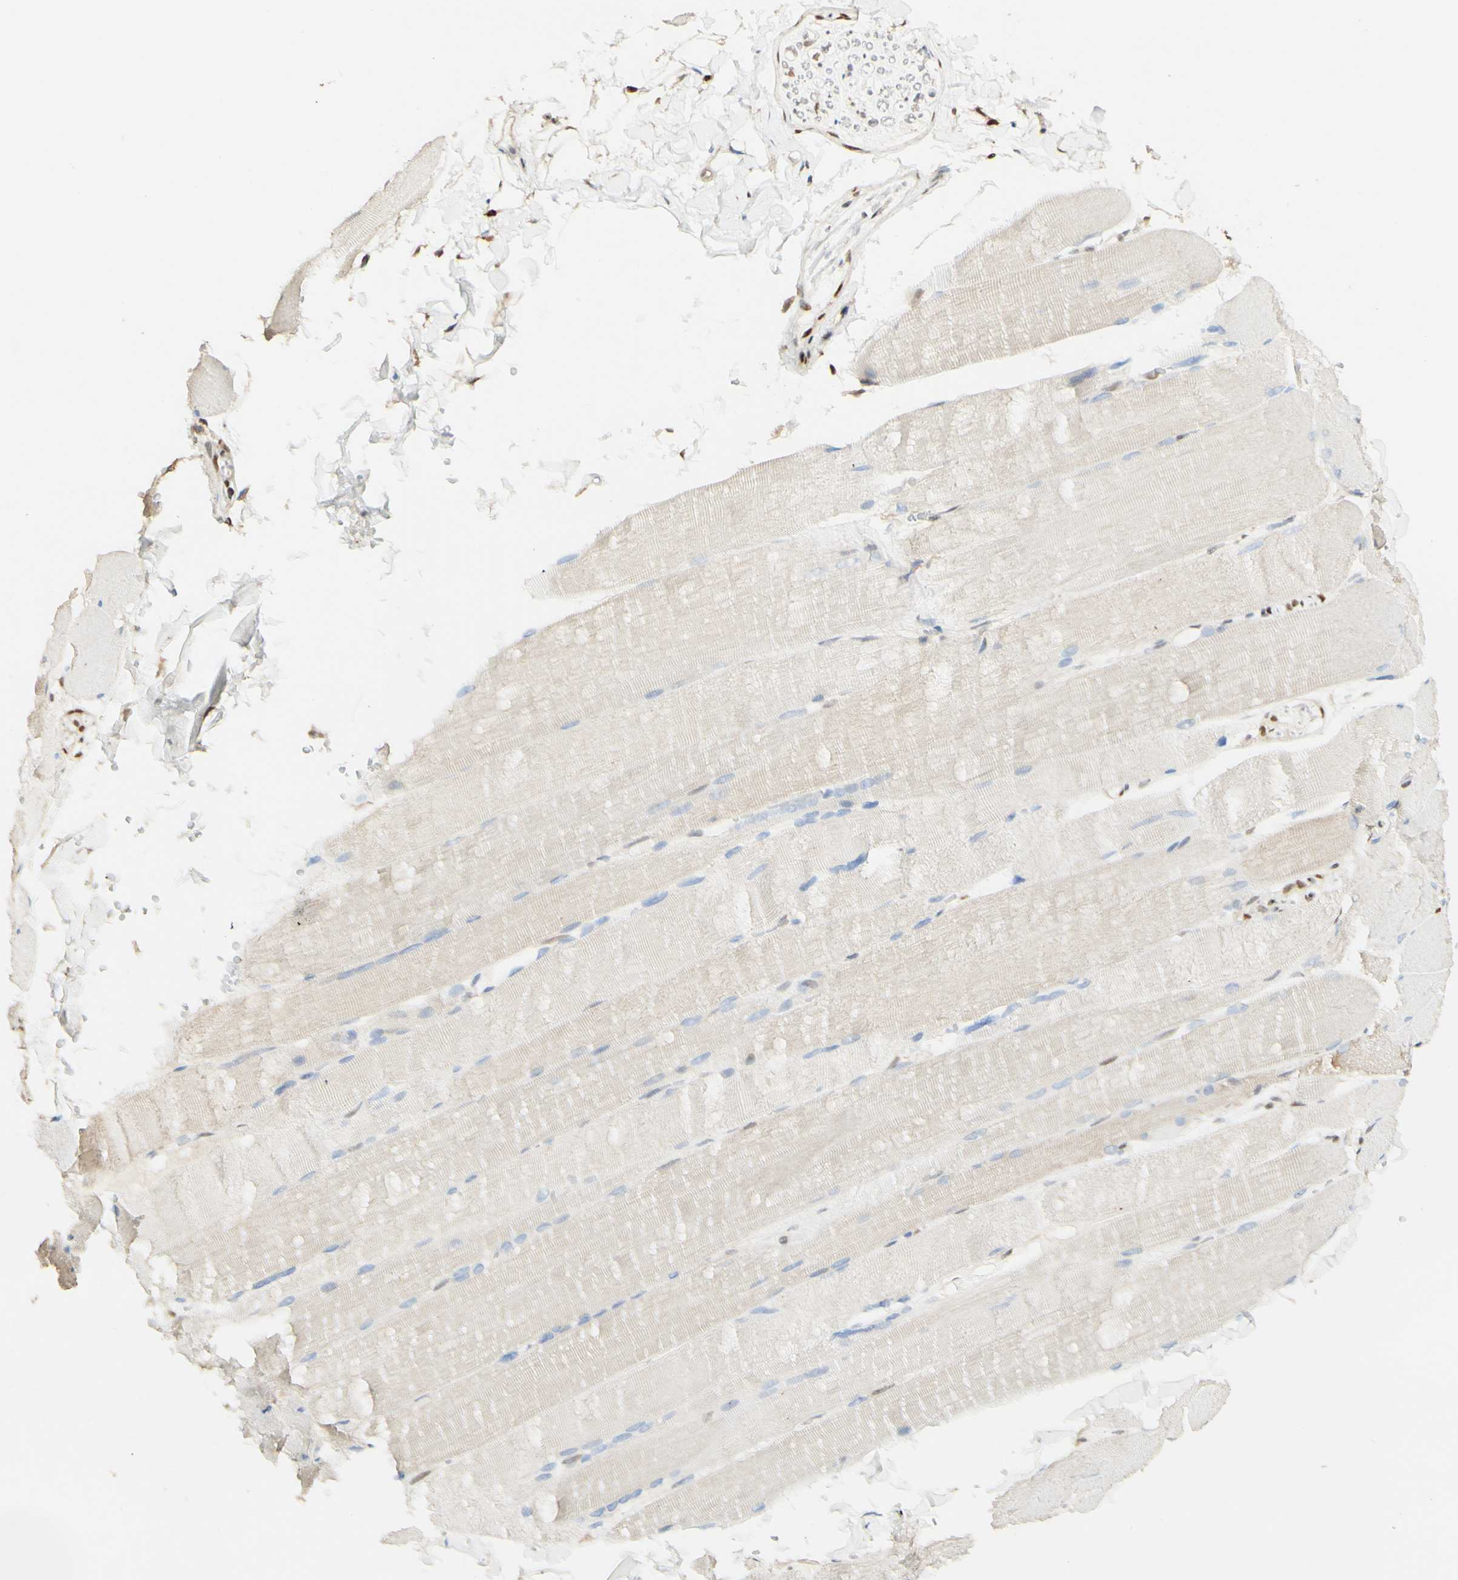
{"staining": {"intensity": "negative", "quantity": "none", "location": "none"}, "tissue": "skeletal muscle", "cell_type": "Myocytes", "image_type": "normal", "snomed": [{"axis": "morphology", "description": "Normal tissue, NOS"}, {"axis": "topography", "description": "Skin"}, {"axis": "topography", "description": "Skeletal muscle"}], "caption": "An immunohistochemistry micrograph of benign skeletal muscle is shown. There is no staining in myocytes of skeletal muscle.", "gene": "MAP3K4", "patient": {"sex": "male", "age": 83}}